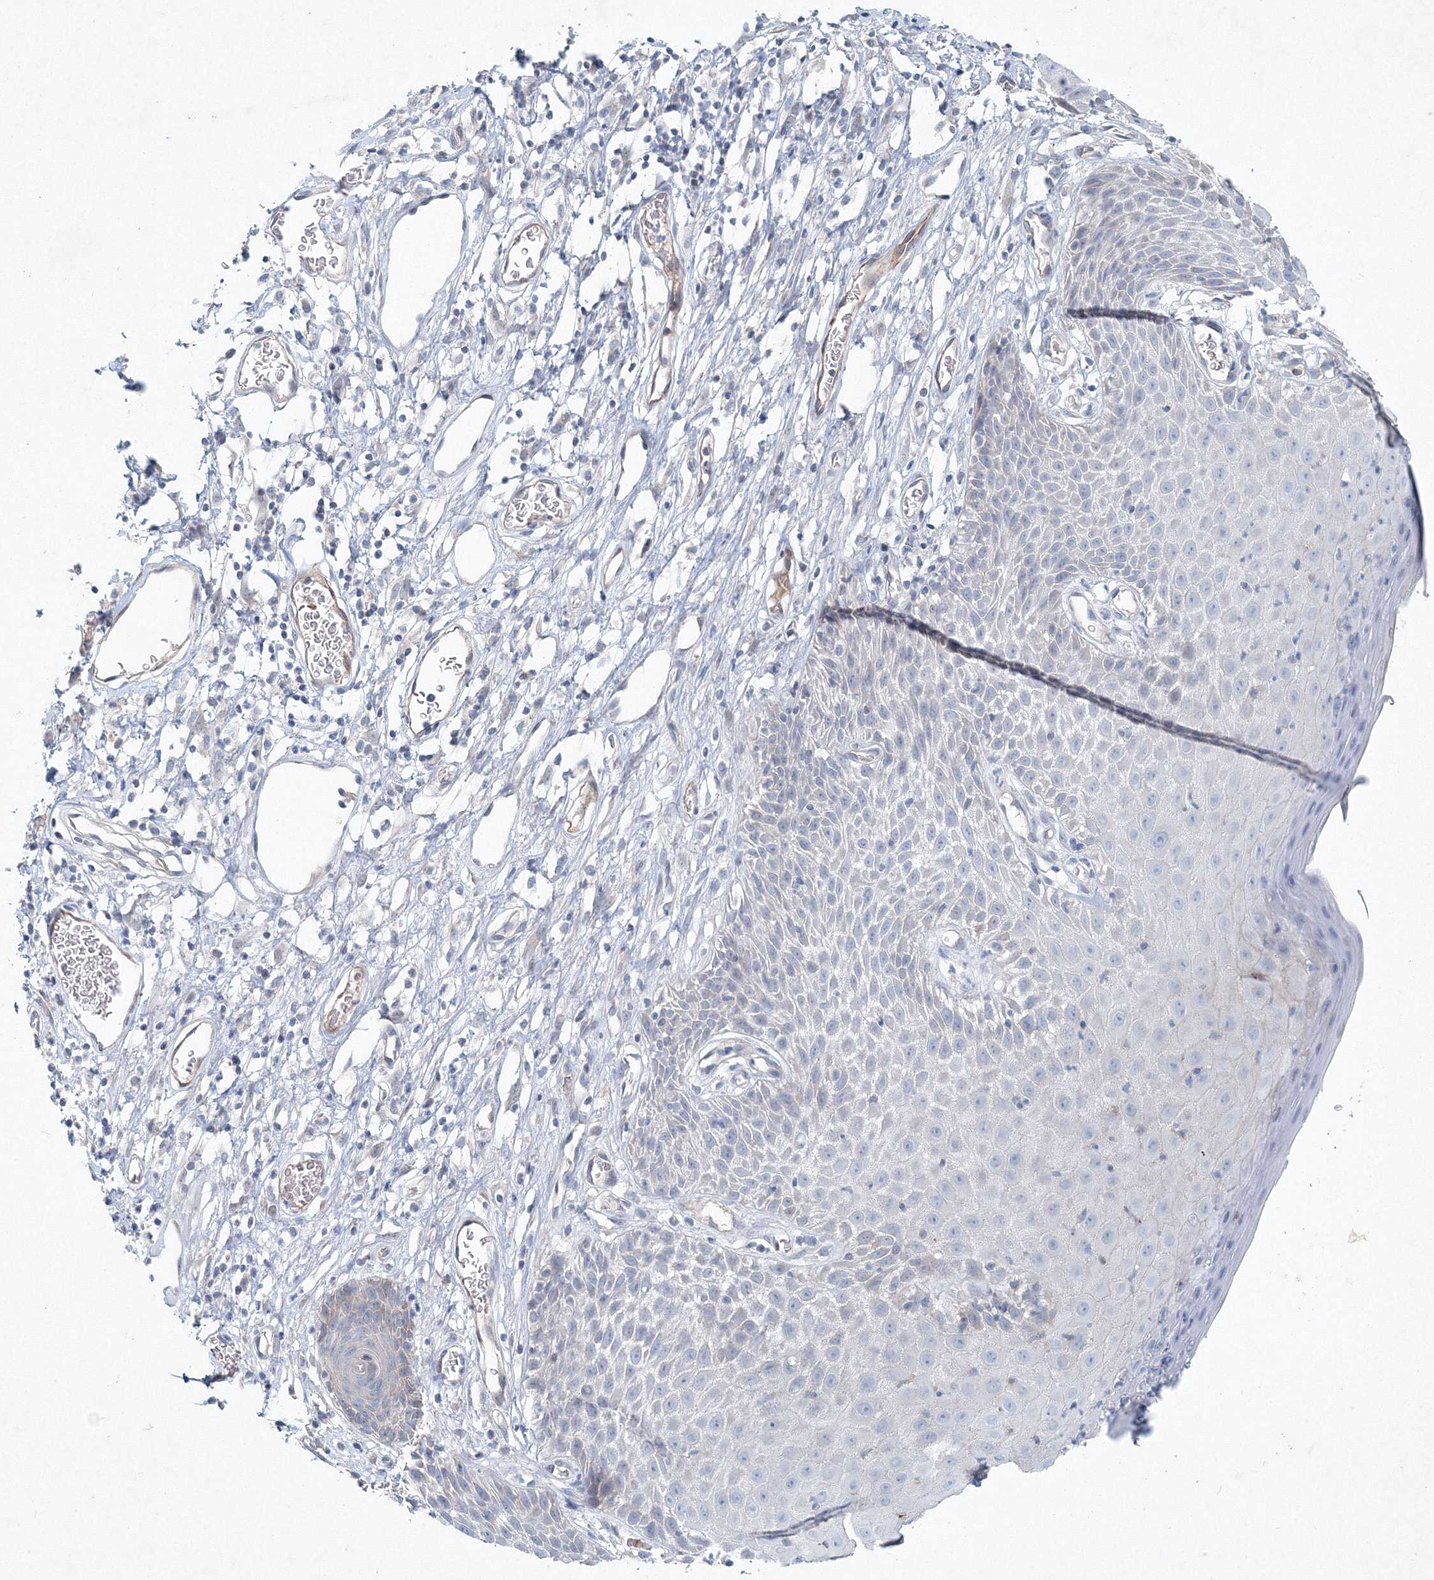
{"staining": {"intensity": "weak", "quantity": "<25%", "location": "cytoplasmic/membranous"}, "tissue": "skin", "cell_type": "Epidermal cells", "image_type": "normal", "snomed": [{"axis": "morphology", "description": "Normal tissue, NOS"}, {"axis": "topography", "description": "Vulva"}], "caption": "Immunohistochemical staining of benign skin reveals no significant positivity in epidermal cells.", "gene": "SH3BP5", "patient": {"sex": "female", "age": 68}}